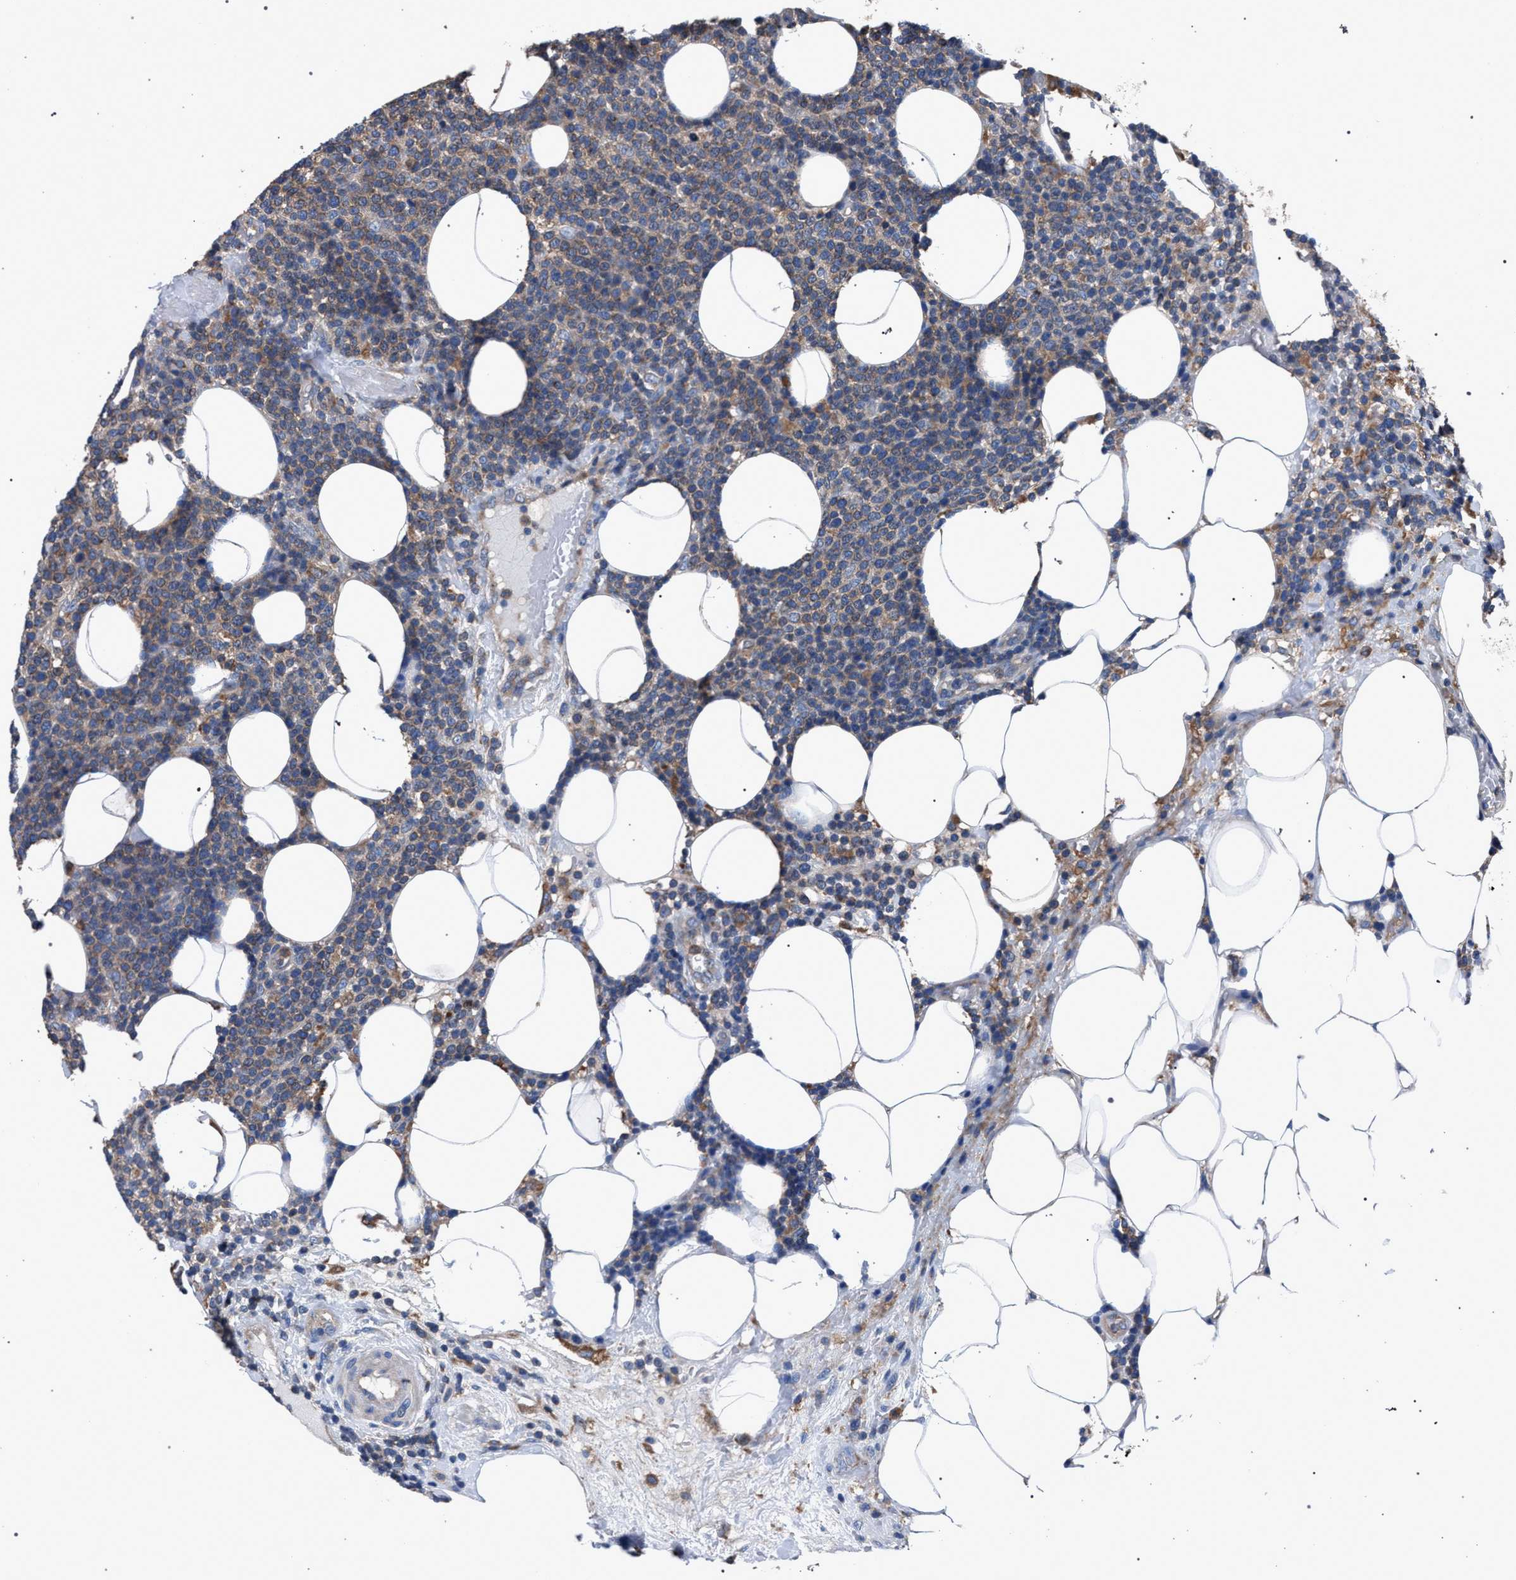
{"staining": {"intensity": "weak", "quantity": ">75%", "location": "cytoplasmic/membranous"}, "tissue": "lymphoma", "cell_type": "Tumor cells", "image_type": "cancer", "snomed": [{"axis": "morphology", "description": "Malignant lymphoma, non-Hodgkin's type, High grade"}, {"axis": "topography", "description": "Lymph node"}], "caption": "Protein expression by immunohistochemistry (IHC) reveals weak cytoplasmic/membranous staining in approximately >75% of tumor cells in lymphoma.", "gene": "ATP6V0A1", "patient": {"sex": "male", "age": 61}}